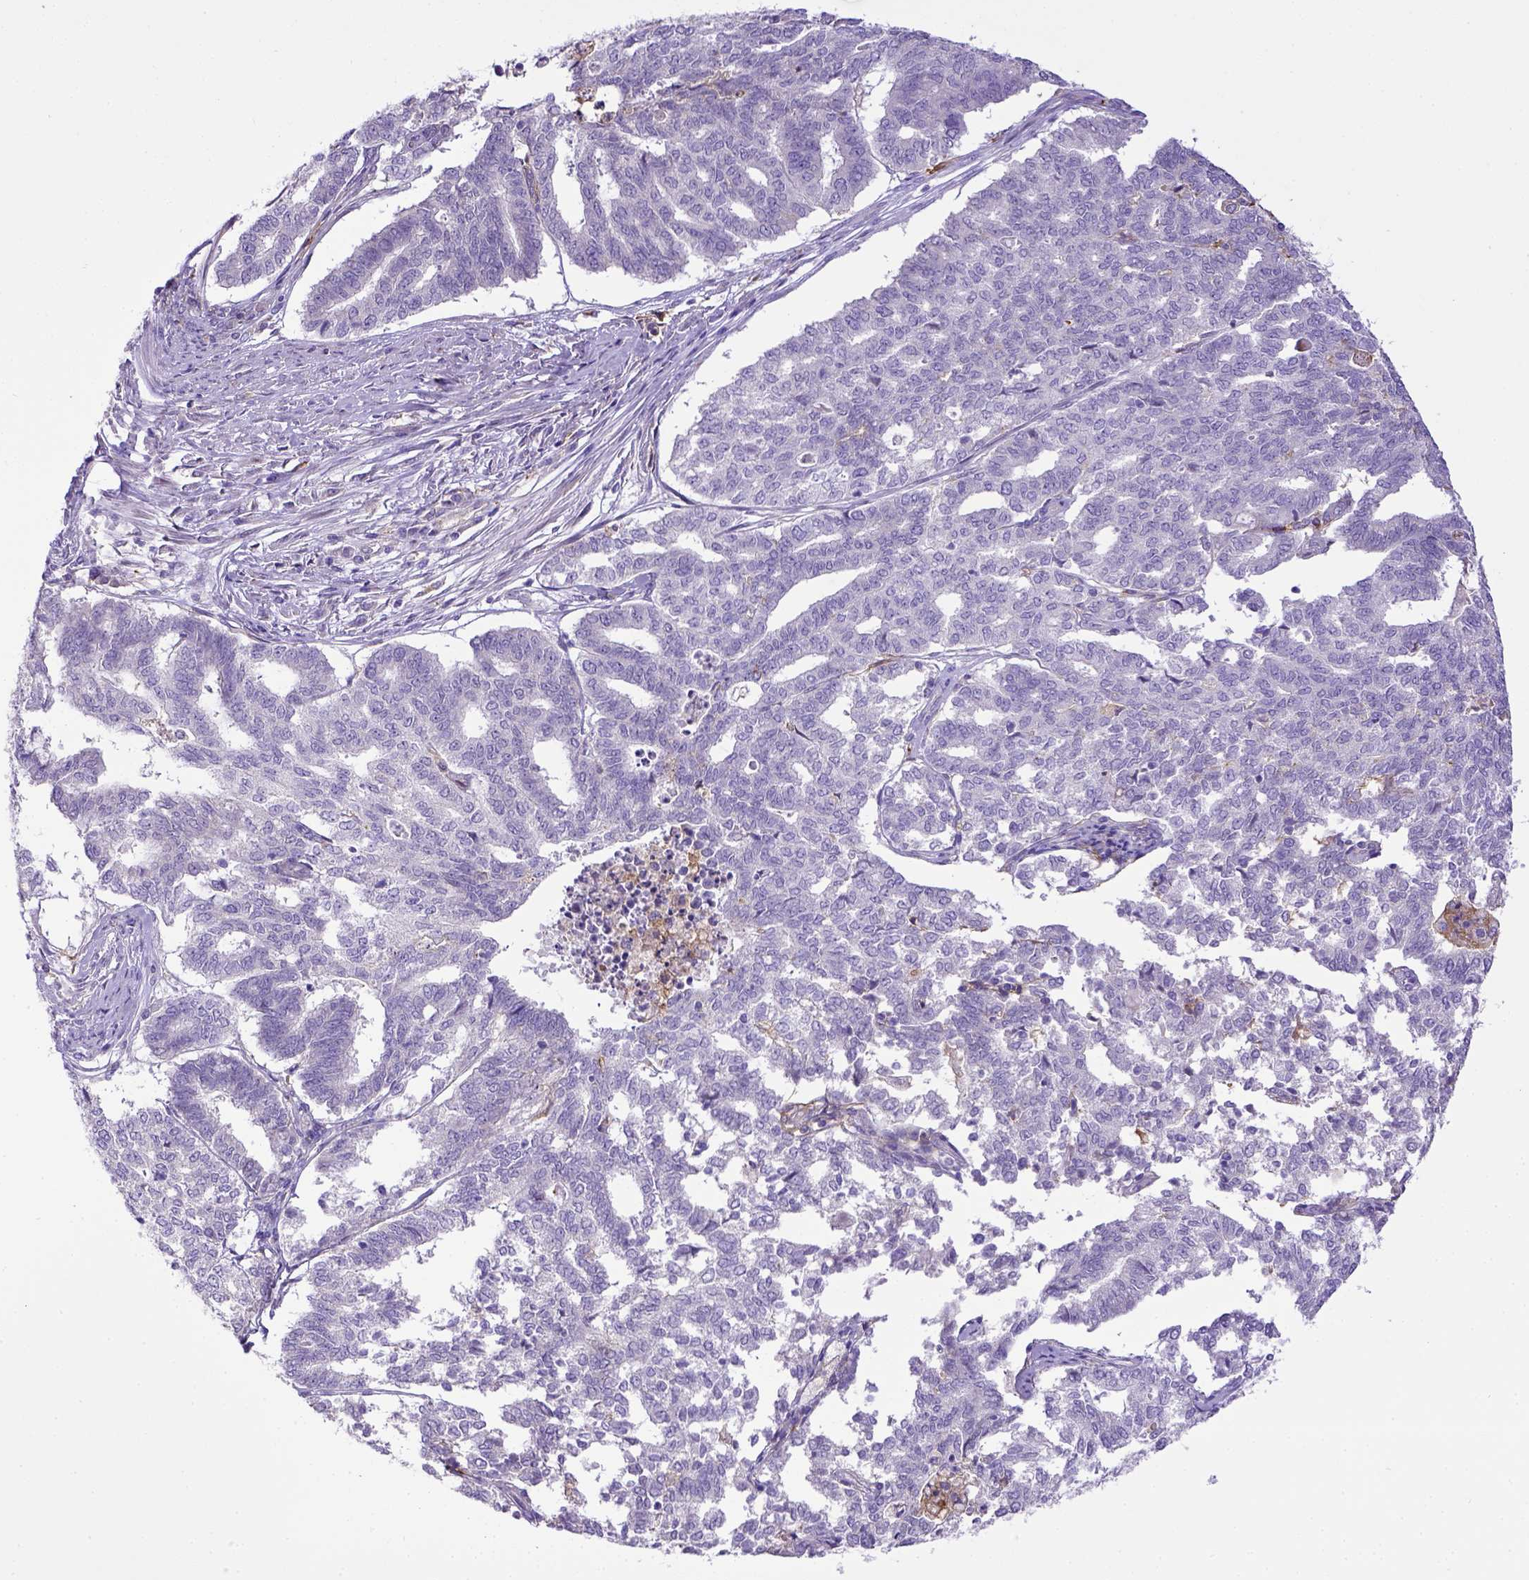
{"staining": {"intensity": "negative", "quantity": "none", "location": "none"}, "tissue": "endometrial cancer", "cell_type": "Tumor cells", "image_type": "cancer", "snomed": [{"axis": "morphology", "description": "Adenocarcinoma, NOS"}, {"axis": "topography", "description": "Endometrium"}], "caption": "Tumor cells show no significant protein staining in endometrial adenocarcinoma. (DAB immunohistochemistry with hematoxylin counter stain).", "gene": "CD40", "patient": {"sex": "female", "age": 79}}